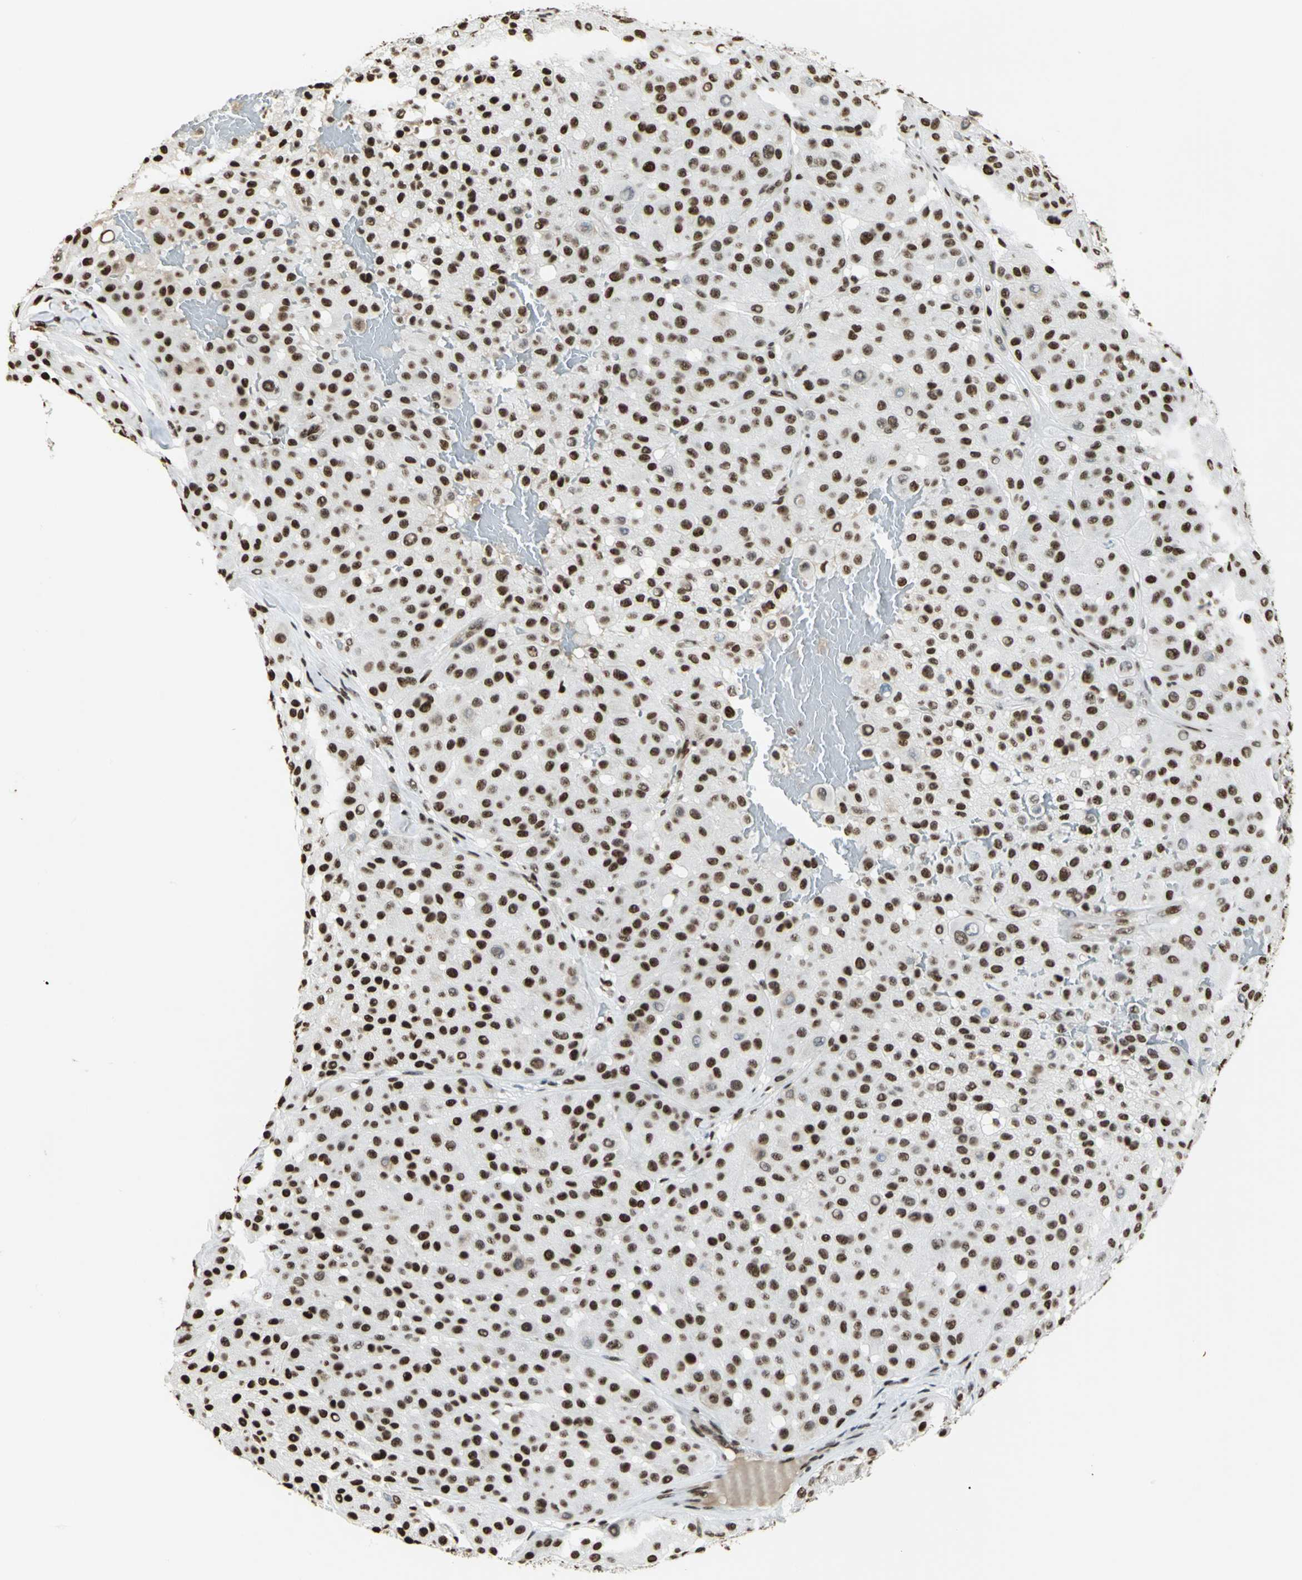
{"staining": {"intensity": "strong", "quantity": ">75%", "location": "nuclear"}, "tissue": "melanoma", "cell_type": "Tumor cells", "image_type": "cancer", "snomed": [{"axis": "morphology", "description": "Normal tissue, NOS"}, {"axis": "morphology", "description": "Malignant melanoma, Metastatic site"}, {"axis": "topography", "description": "Skin"}], "caption": "Melanoma stained with a brown dye shows strong nuclear positive positivity in approximately >75% of tumor cells.", "gene": "HMGB1", "patient": {"sex": "male", "age": 41}}